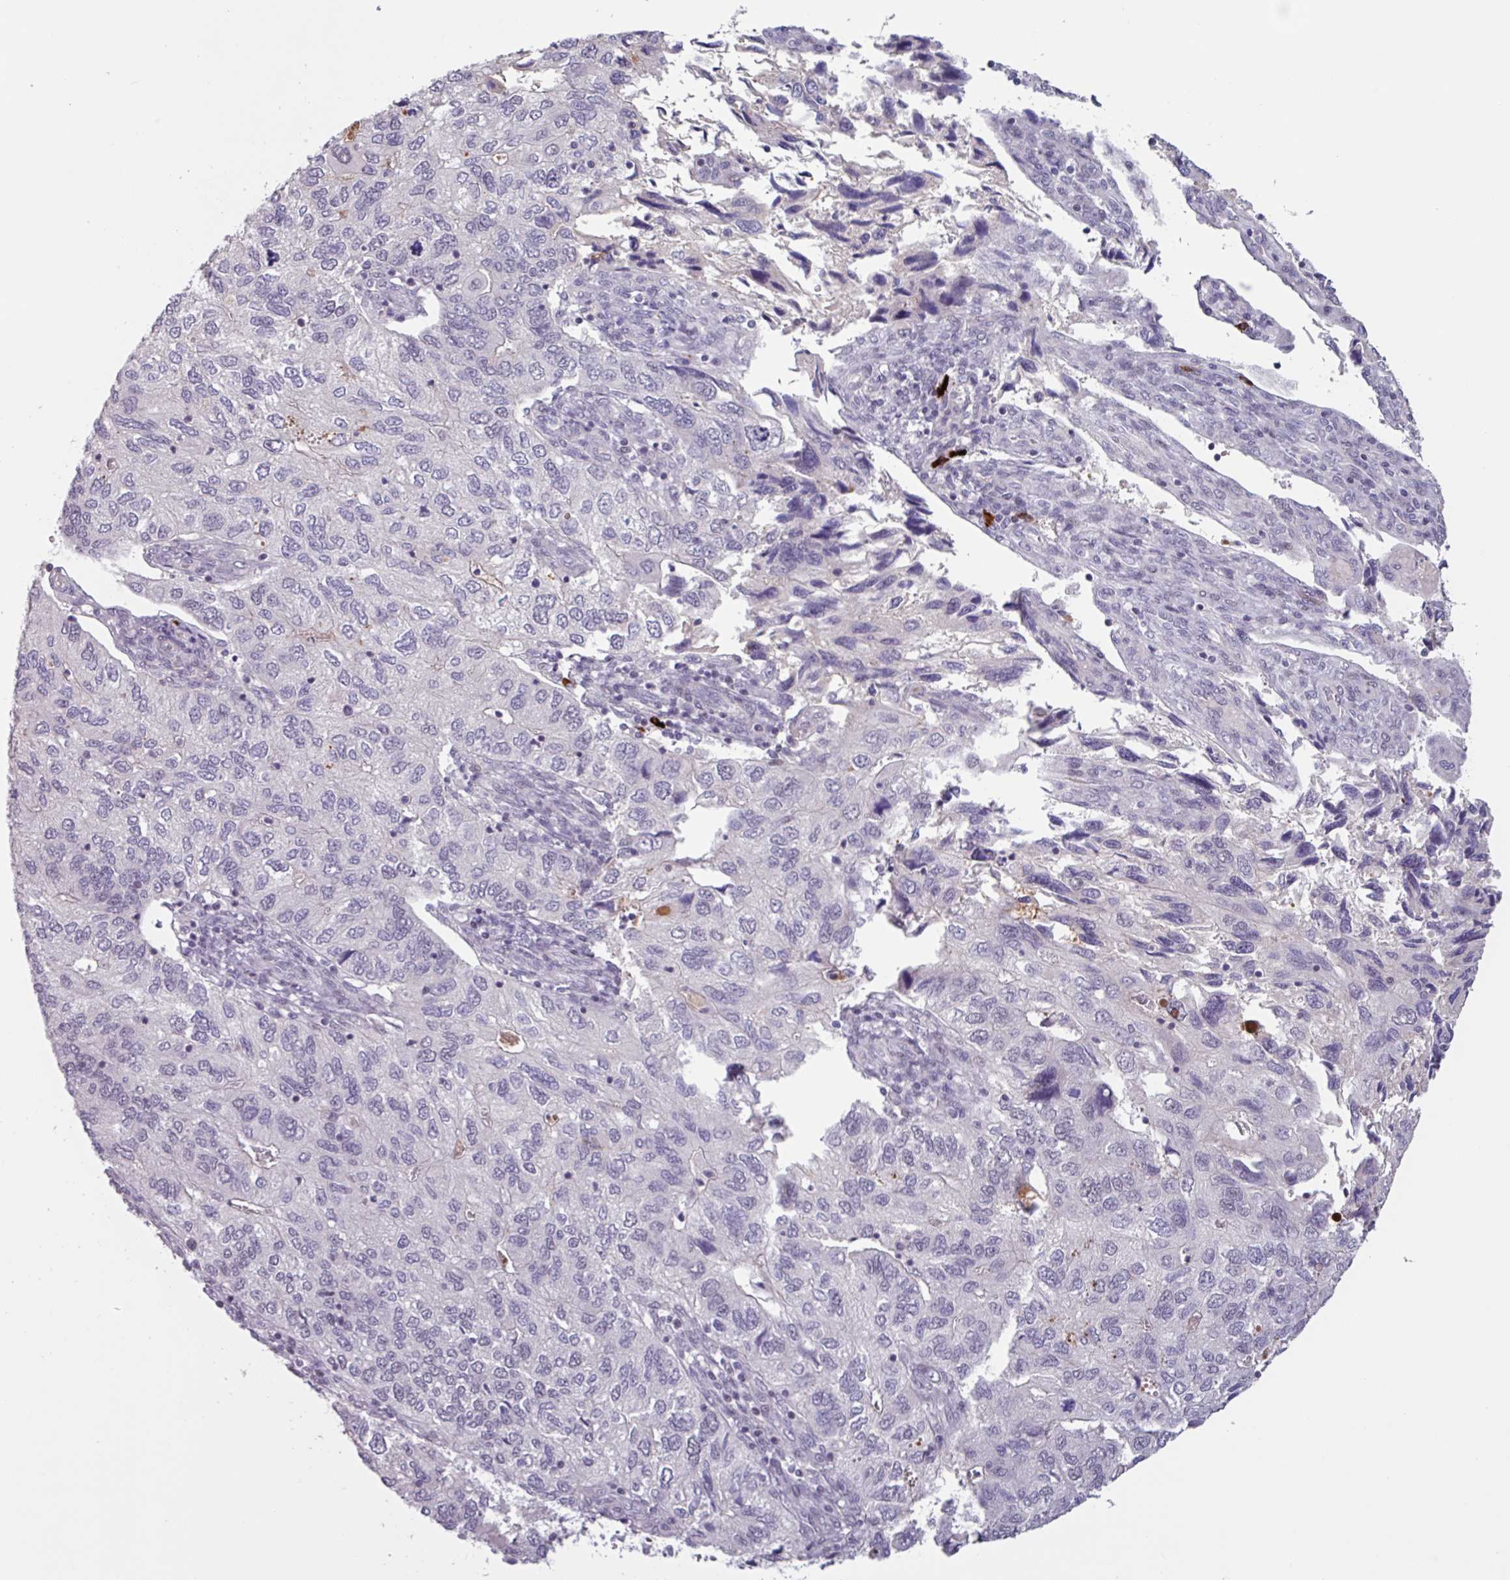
{"staining": {"intensity": "negative", "quantity": "none", "location": "none"}, "tissue": "endometrial cancer", "cell_type": "Tumor cells", "image_type": "cancer", "snomed": [{"axis": "morphology", "description": "Carcinoma, NOS"}, {"axis": "topography", "description": "Uterus"}], "caption": "Human endometrial cancer stained for a protein using immunohistochemistry (IHC) shows no staining in tumor cells.", "gene": "ZNF575", "patient": {"sex": "female", "age": 76}}